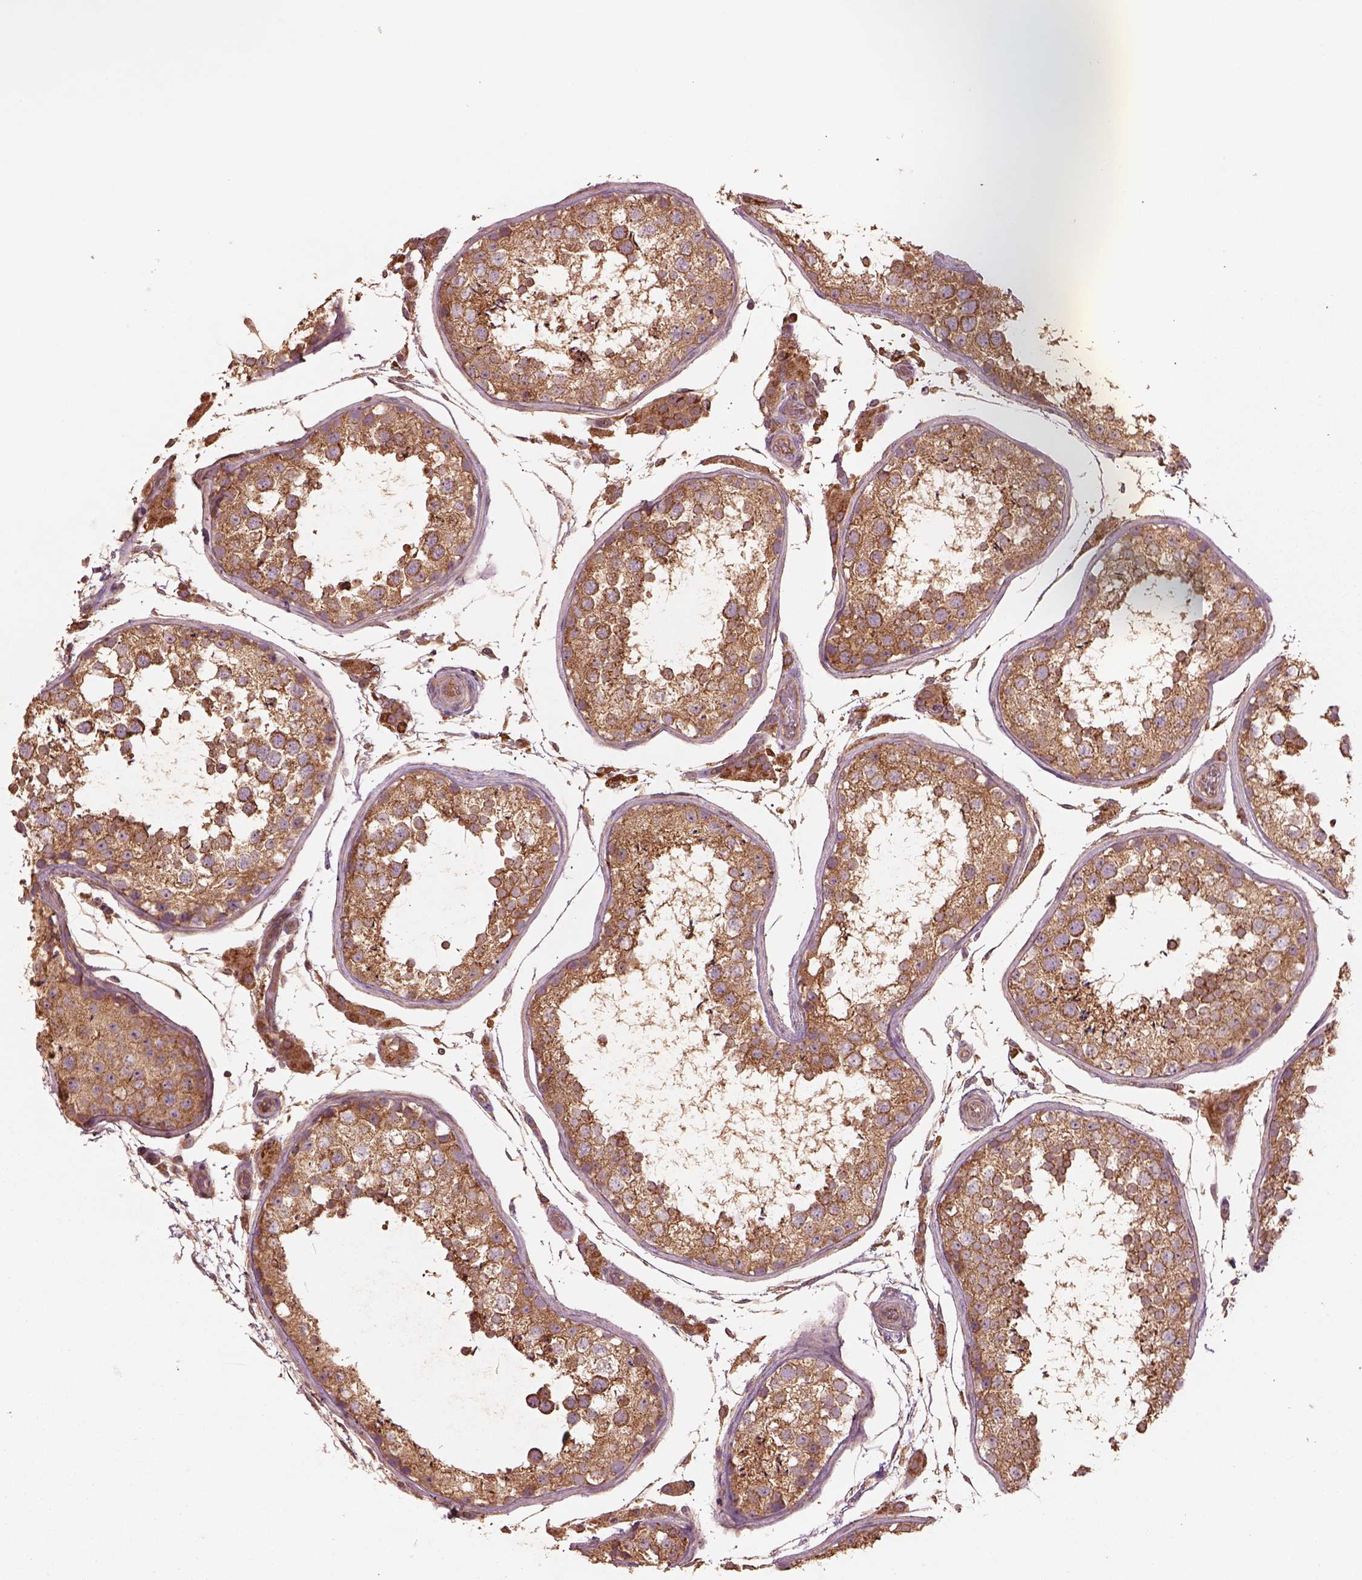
{"staining": {"intensity": "strong", "quantity": ">75%", "location": "cytoplasmic/membranous"}, "tissue": "testis", "cell_type": "Cells in seminiferous ducts", "image_type": "normal", "snomed": [{"axis": "morphology", "description": "Normal tissue, NOS"}, {"axis": "topography", "description": "Testis"}], "caption": "An IHC micrograph of benign tissue is shown. Protein staining in brown shows strong cytoplasmic/membranous positivity in testis within cells in seminiferous ducts.", "gene": "TRADD", "patient": {"sex": "male", "age": 29}}